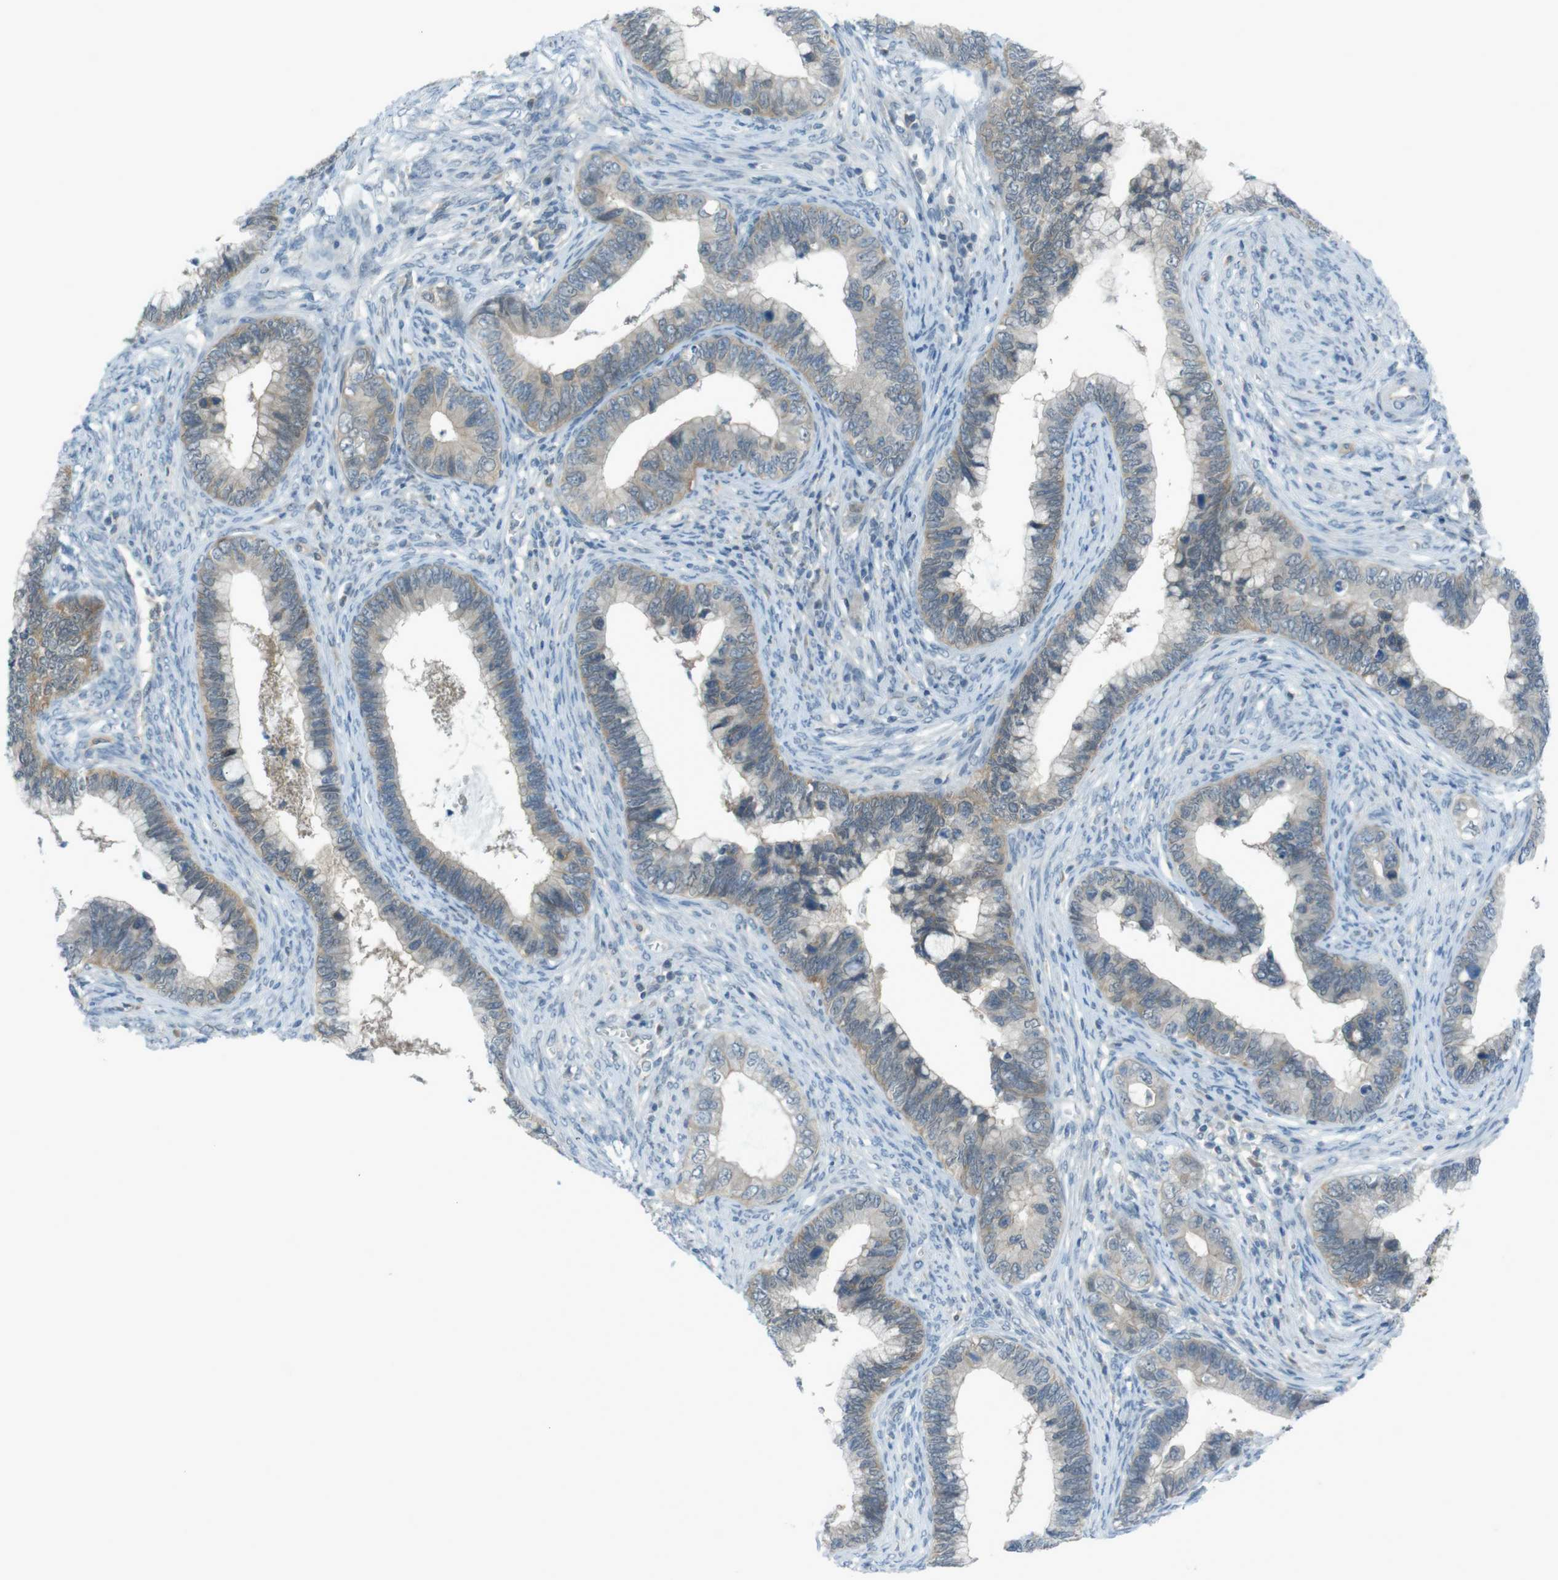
{"staining": {"intensity": "weak", "quantity": "<25%", "location": "cytoplasmic/membranous"}, "tissue": "cervical cancer", "cell_type": "Tumor cells", "image_type": "cancer", "snomed": [{"axis": "morphology", "description": "Adenocarcinoma, NOS"}, {"axis": "topography", "description": "Cervix"}], "caption": "IHC image of neoplastic tissue: cervical cancer stained with DAB (3,3'-diaminobenzidine) exhibits no significant protein positivity in tumor cells. (Immunohistochemistry, brightfield microscopy, high magnification).", "gene": "ZDHHC20", "patient": {"sex": "female", "age": 44}}